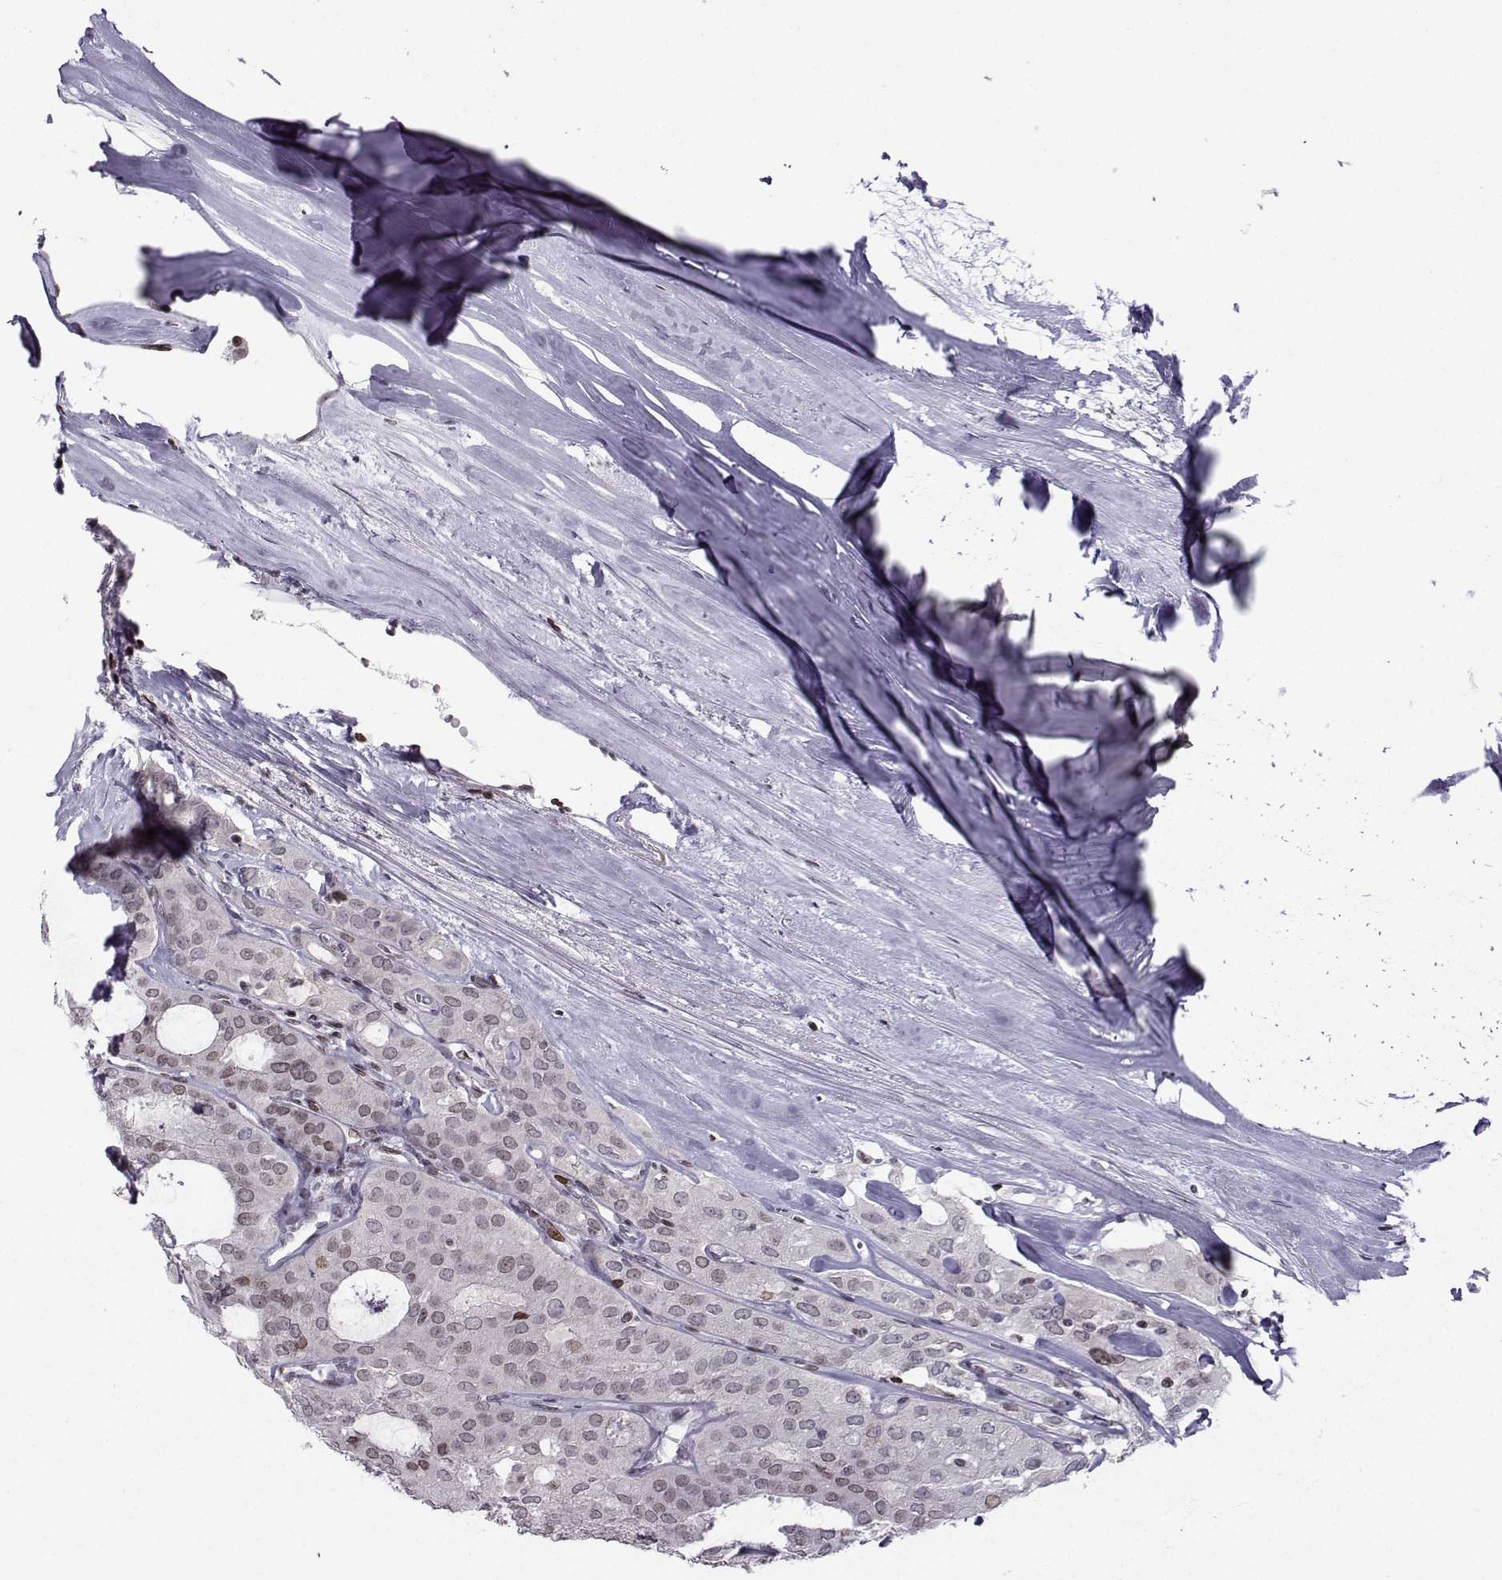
{"staining": {"intensity": "weak", "quantity": "<25%", "location": "nuclear"}, "tissue": "thyroid cancer", "cell_type": "Tumor cells", "image_type": "cancer", "snomed": [{"axis": "morphology", "description": "Follicular adenoma carcinoma, NOS"}, {"axis": "topography", "description": "Thyroid gland"}], "caption": "High power microscopy micrograph of an immunohistochemistry (IHC) image of follicular adenoma carcinoma (thyroid), revealing no significant staining in tumor cells.", "gene": "ZNF19", "patient": {"sex": "male", "age": 75}}